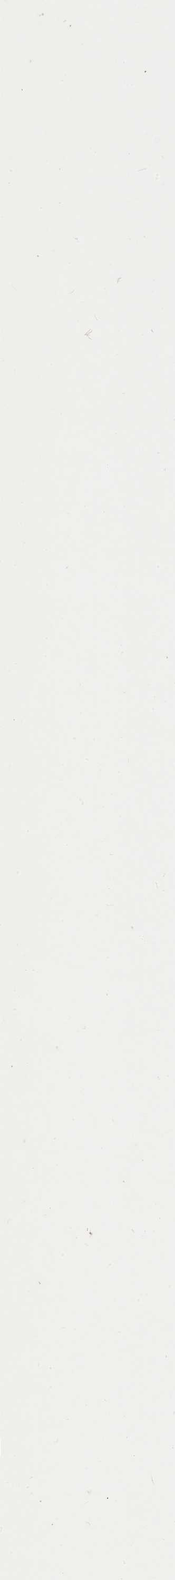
{"staining": {"intensity": "weak", "quantity": "25%-75%", "location": "cytoplasmic/membranous,nuclear"}, "tissue": "nasopharynx", "cell_type": "Respiratory epithelial cells", "image_type": "normal", "snomed": [{"axis": "morphology", "description": "Normal tissue, NOS"}, {"axis": "morphology", "description": "Inflammation, NOS"}, {"axis": "morphology", "description": "Malignant melanoma, Metastatic site"}, {"axis": "topography", "description": "Nasopharynx"}], "caption": "Immunohistochemical staining of benign human nasopharynx reveals weak cytoplasmic/membranous,nuclear protein expression in approximately 25%-75% of respiratory epithelial cells. (Stains: DAB in brown, nuclei in blue, Microscopy: brightfield microscopy at high magnification).", "gene": "NAGK", "patient": {"sex": "male", "age": 70}}